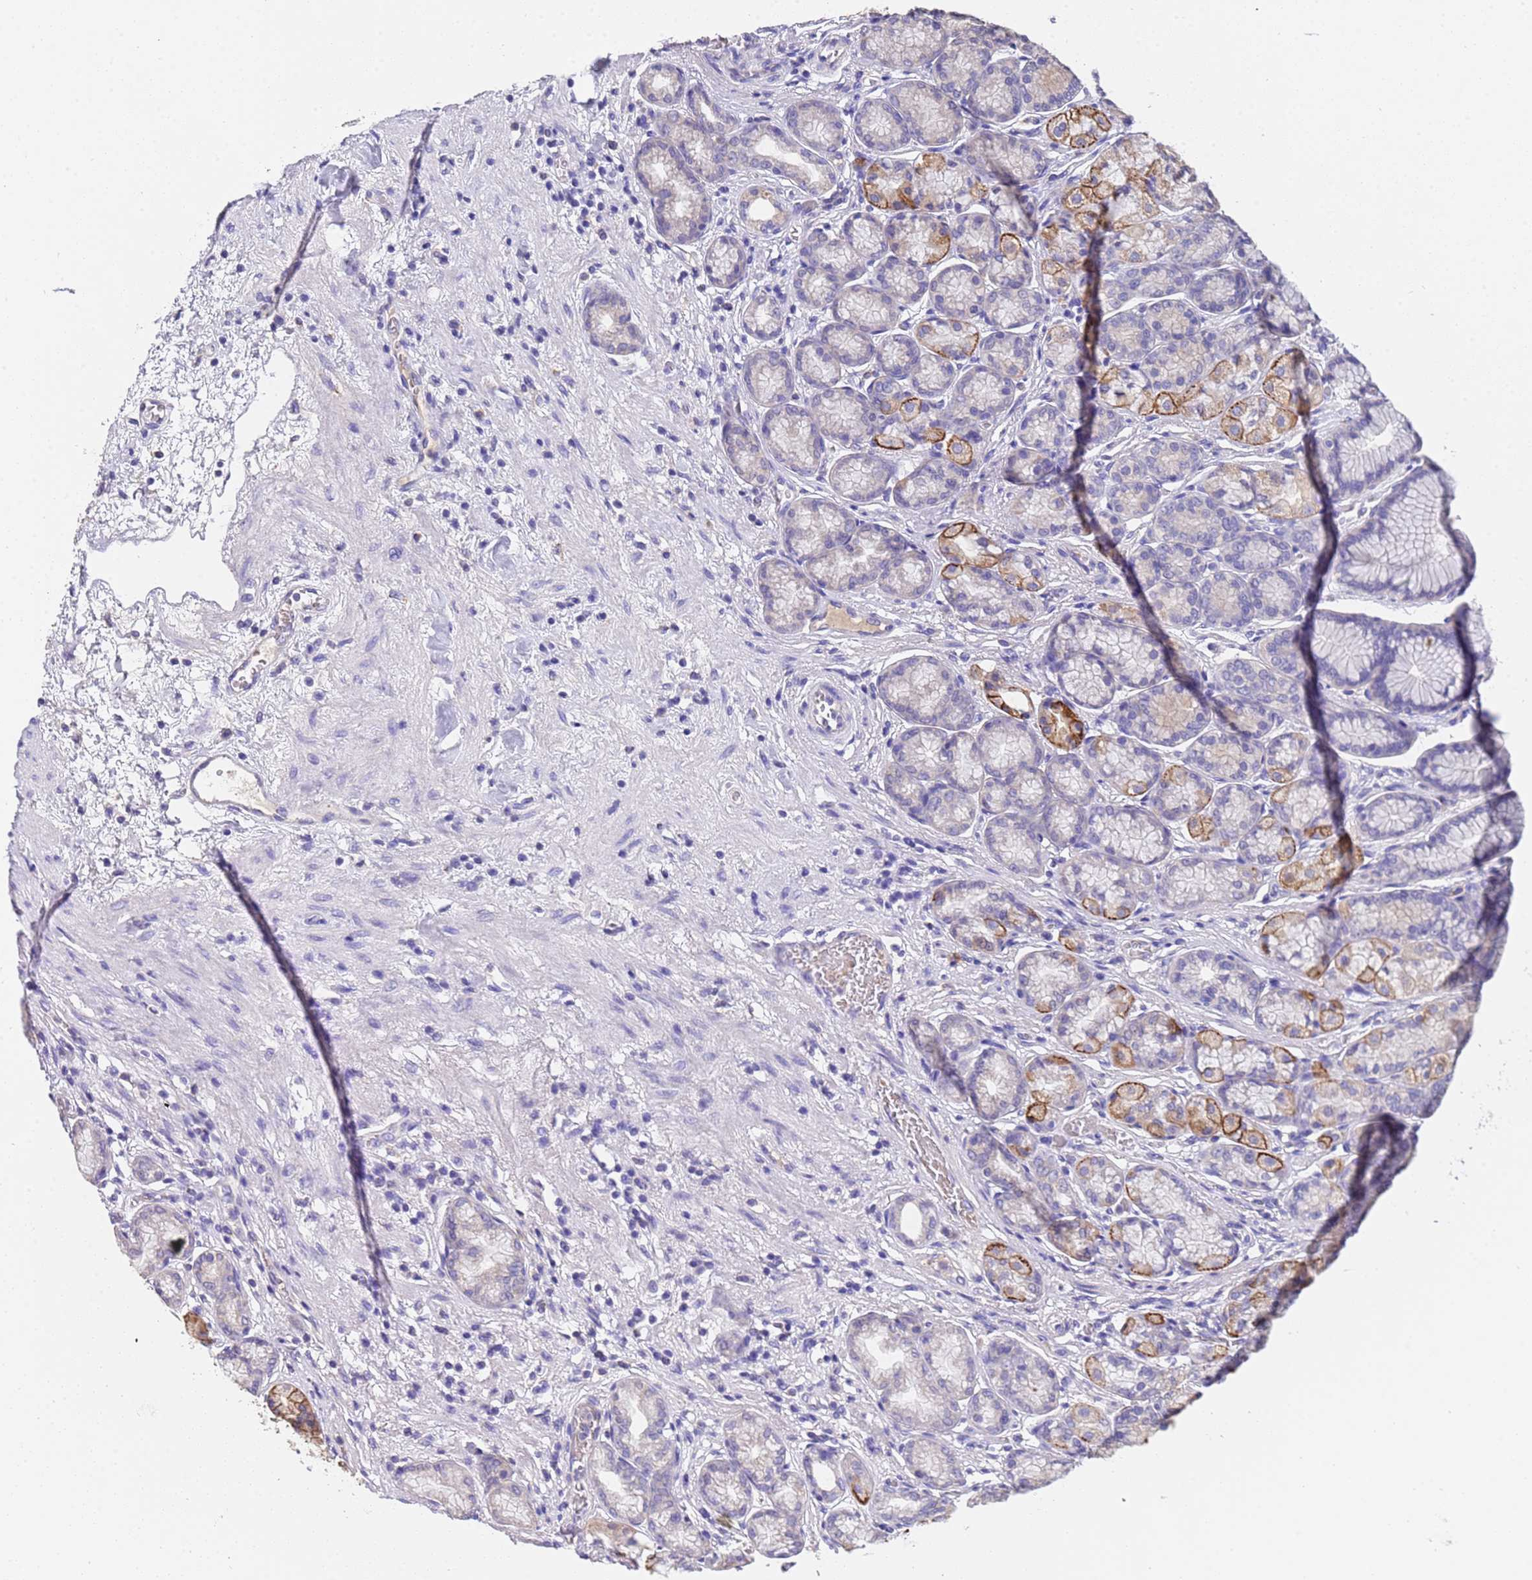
{"staining": {"intensity": "moderate", "quantity": "25%-75%", "location": "cytoplasmic/membranous"}, "tissue": "stomach", "cell_type": "Glandular cells", "image_type": "normal", "snomed": [{"axis": "morphology", "description": "Normal tissue, NOS"}, {"axis": "morphology", "description": "Adenocarcinoma, NOS"}, {"axis": "morphology", "description": "Adenocarcinoma, High grade"}, {"axis": "topography", "description": "Stomach, upper"}, {"axis": "topography", "description": "Stomach"}], "caption": "Glandular cells show medium levels of moderate cytoplasmic/membranous positivity in approximately 25%-75% of cells in benign human stomach.", "gene": "SLC24A3", "patient": {"sex": "female", "age": 65}}